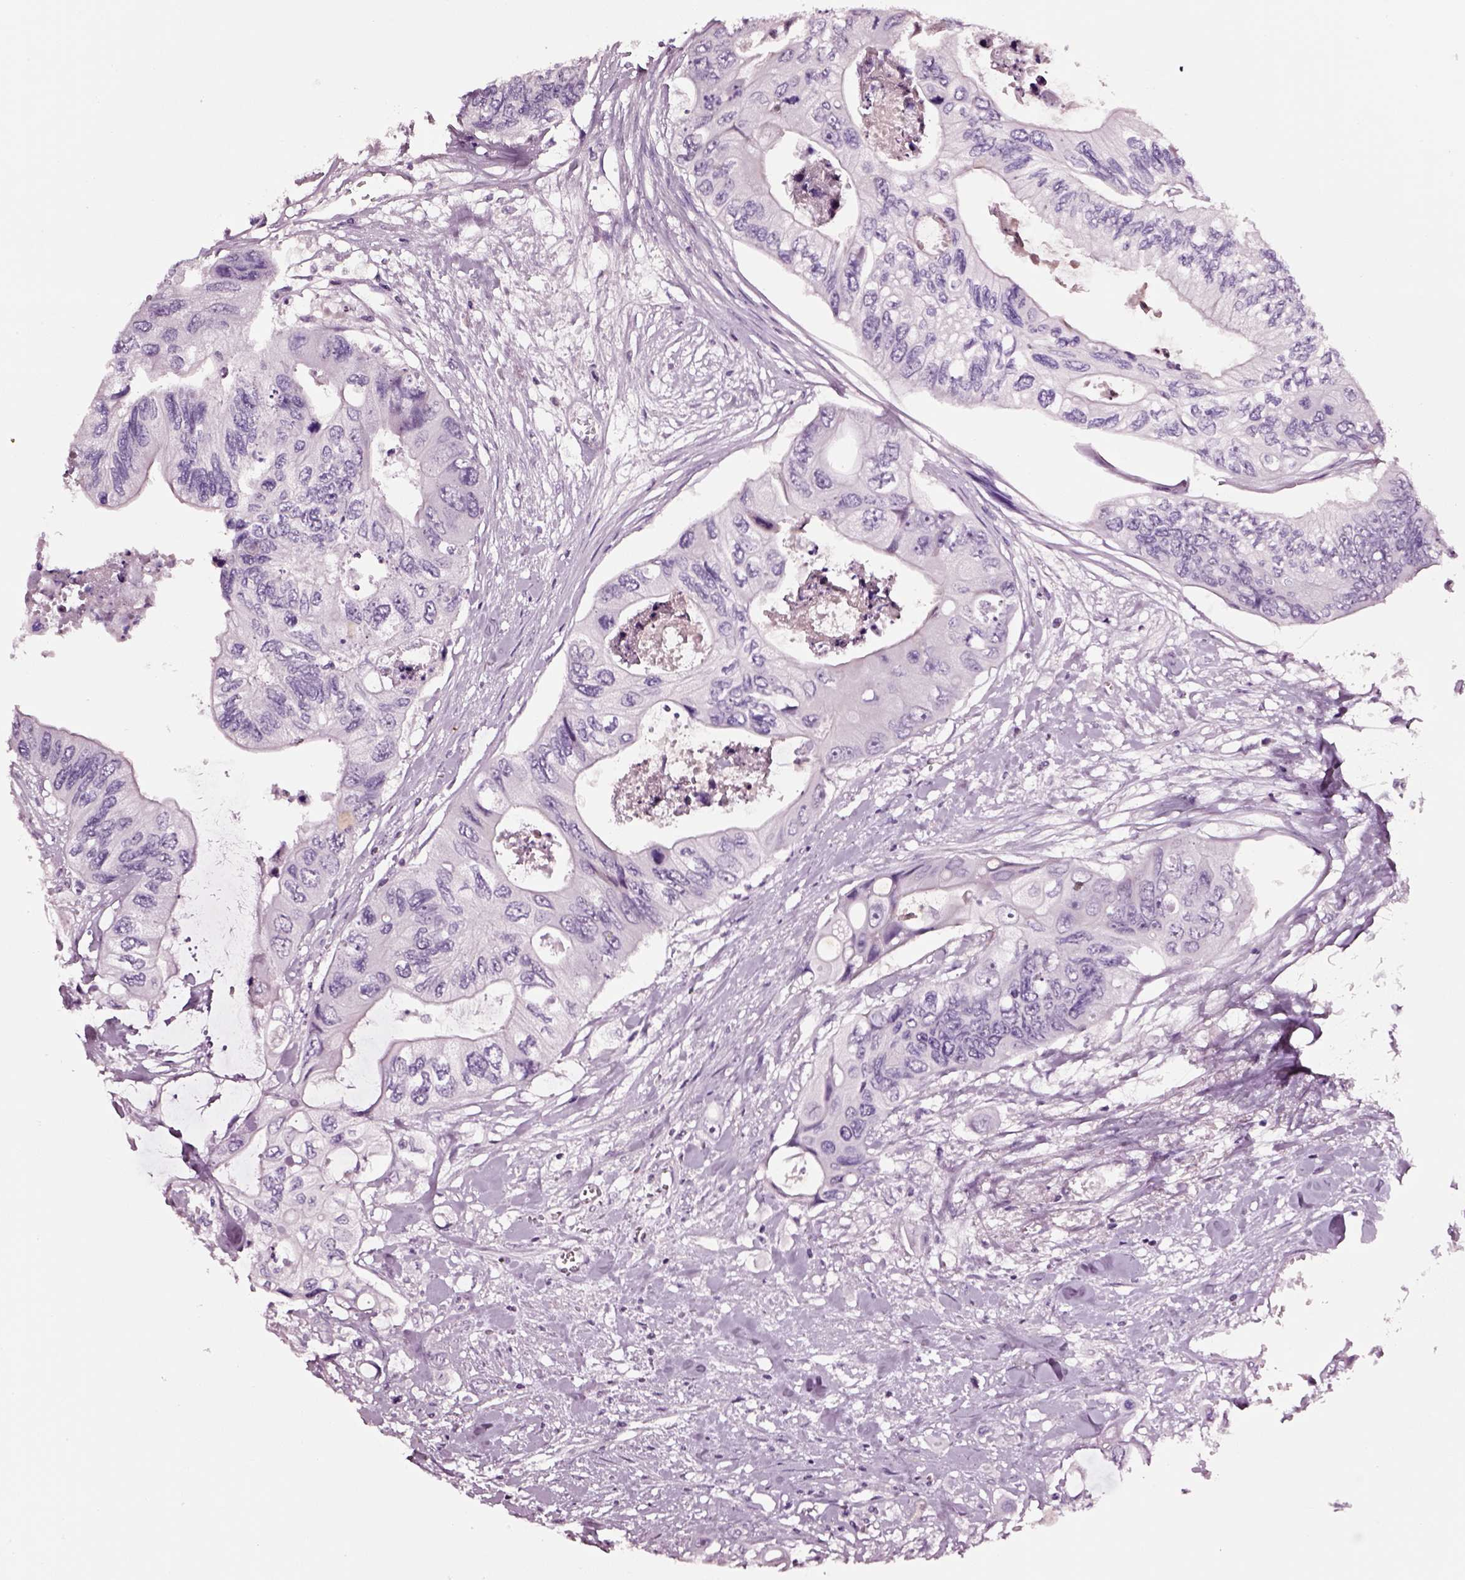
{"staining": {"intensity": "negative", "quantity": "none", "location": "none"}, "tissue": "colorectal cancer", "cell_type": "Tumor cells", "image_type": "cancer", "snomed": [{"axis": "morphology", "description": "Adenocarcinoma, NOS"}, {"axis": "topography", "description": "Rectum"}], "caption": "A micrograph of colorectal cancer (adenocarcinoma) stained for a protein exhibits no brown staining in tumor cells.", "gene": "SMIM17", "patient": {"sex": "male", "age": 63}}